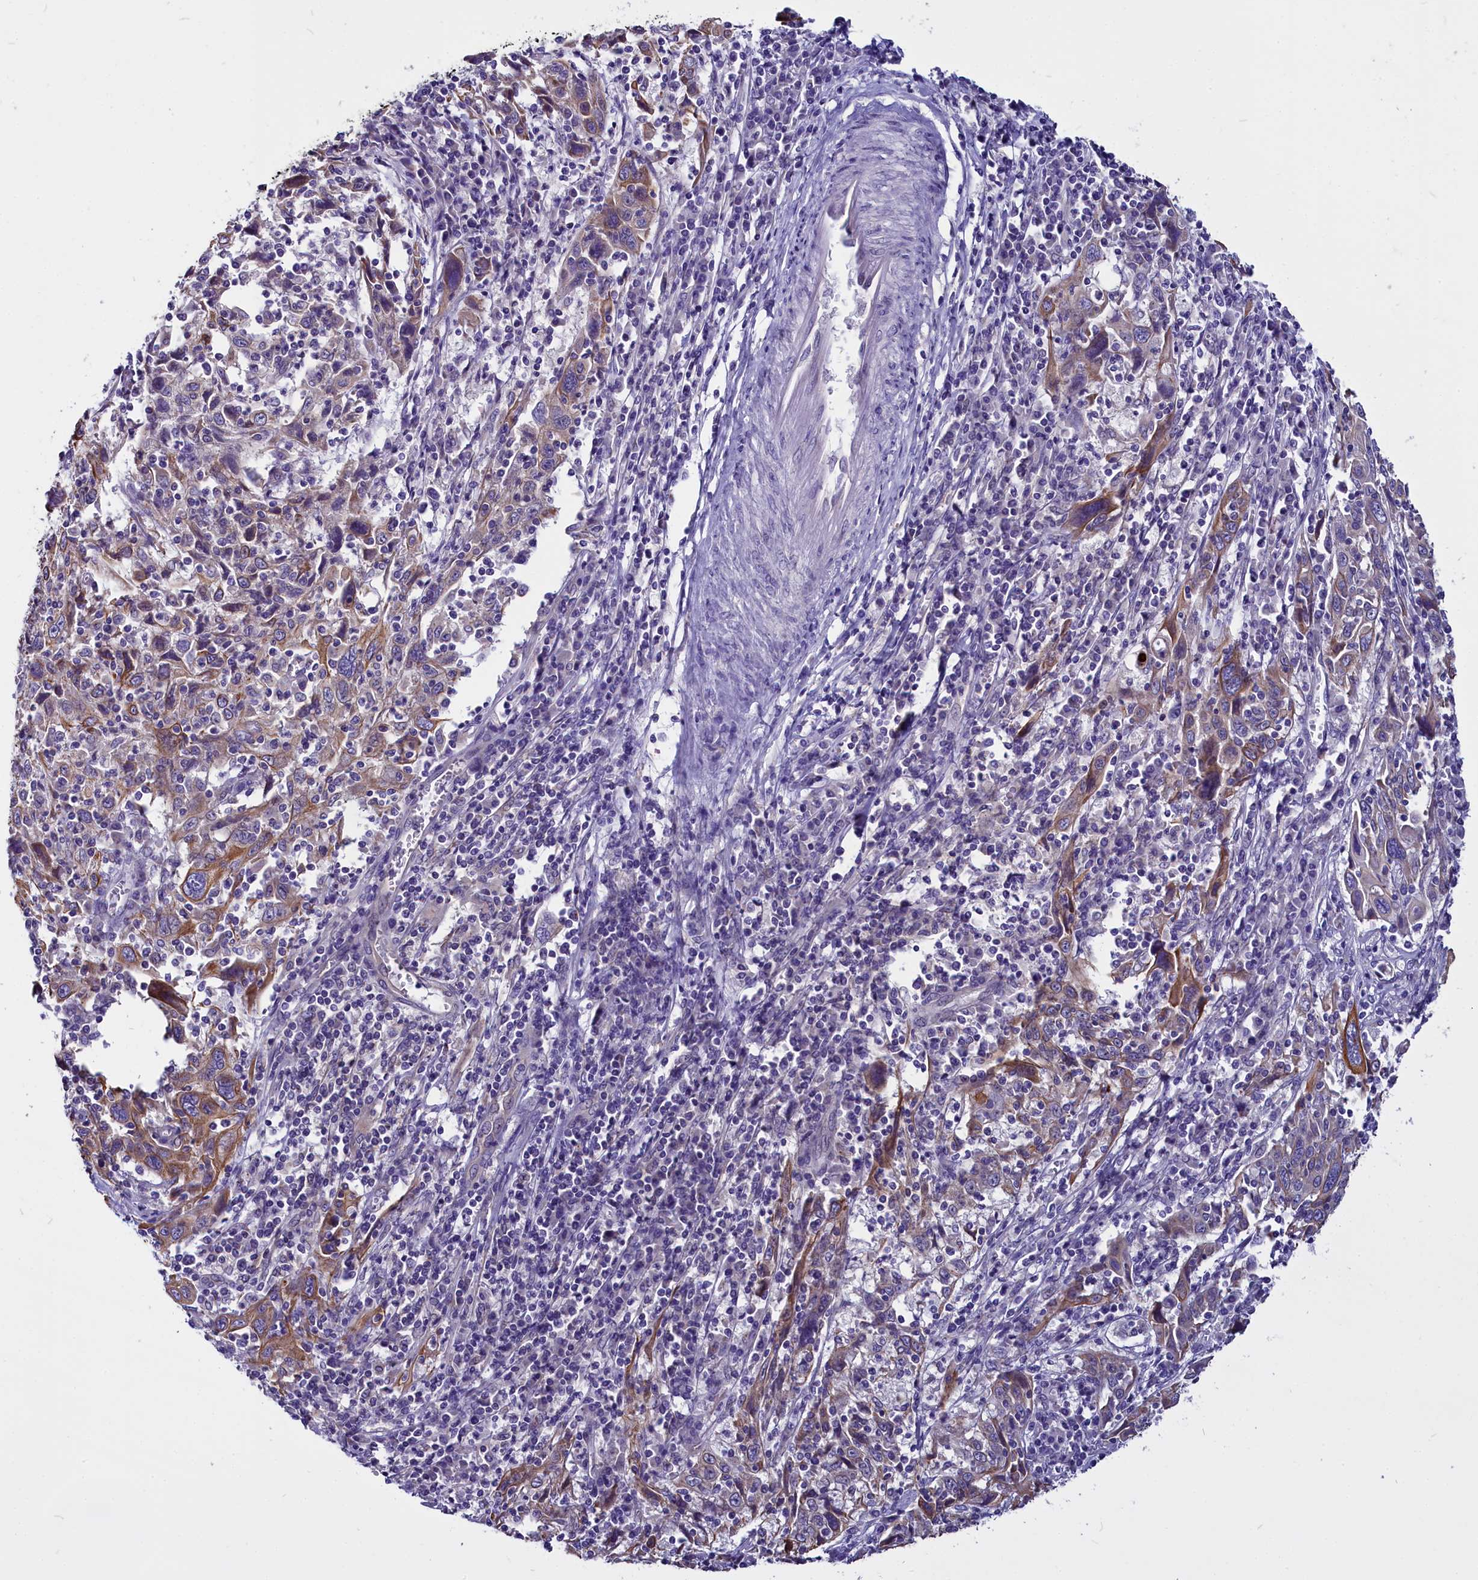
{"staining": {"intensity": "moderate", "quantity": "<25%", "location": "cytoplasmic/membranous"}, "tissue": "cervical cancer", "cell_type": "Tumor cells", "image_type": "cancer", "snomed": [{"axis": "morphology", "description": "Squamous cell carcinoma, NOS"}, {"axis": "topography", "description": "Cervix"}], "caption": "Human cervical squamous cell carcinoma stained with a brown dye demonstrates moderate cytoplasmic/membranous positive expression in about <25% of tumor cells.", "gene": "CEP170", "patient": {"sex": "female", "age": 46}}